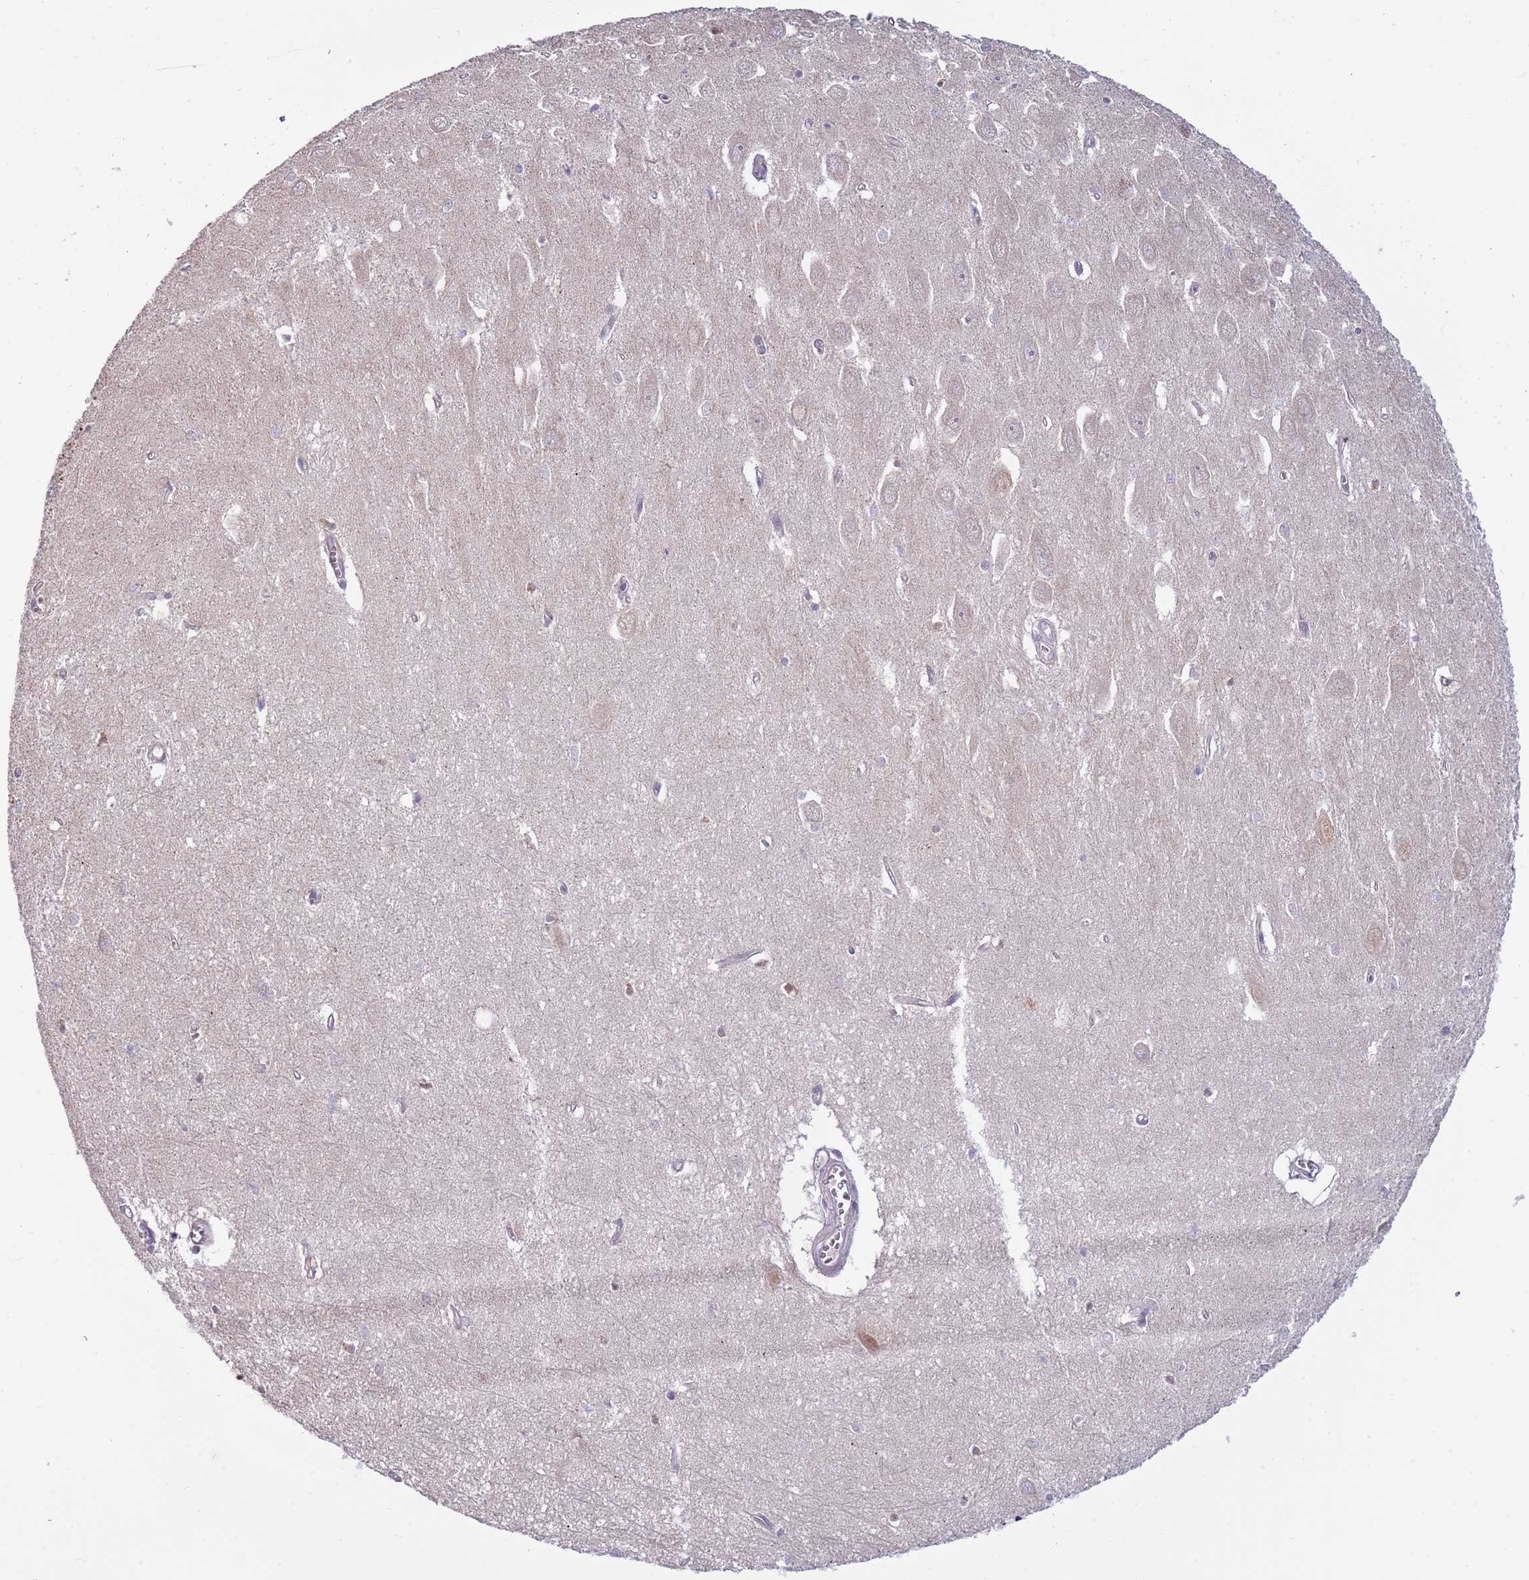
{"staining": {"intensity": "negative", "quantity": "none", "location": "none"}, "tissue": "hippocampus", "cell_type": "Glial cells", "image_type": "normal", "snomed": [{"axis": "morphology", "description": "Normal tissue, NOS"}, {"axis": "topography", "description": "Hippocampus"}], "caption": "An IHC micrograph of unremarkable hippocampus is shown. There is no staining in glial cells of hippocampus. The staining was performed using DAB (3,3'-diaminobenzidine) to visualize the protein expression in brown, while the nuclei were stained in blue with hematoxylin (Magnification: 20x).", "gene": "RNF181", "patient": {"sex": "female", "age": 64}}